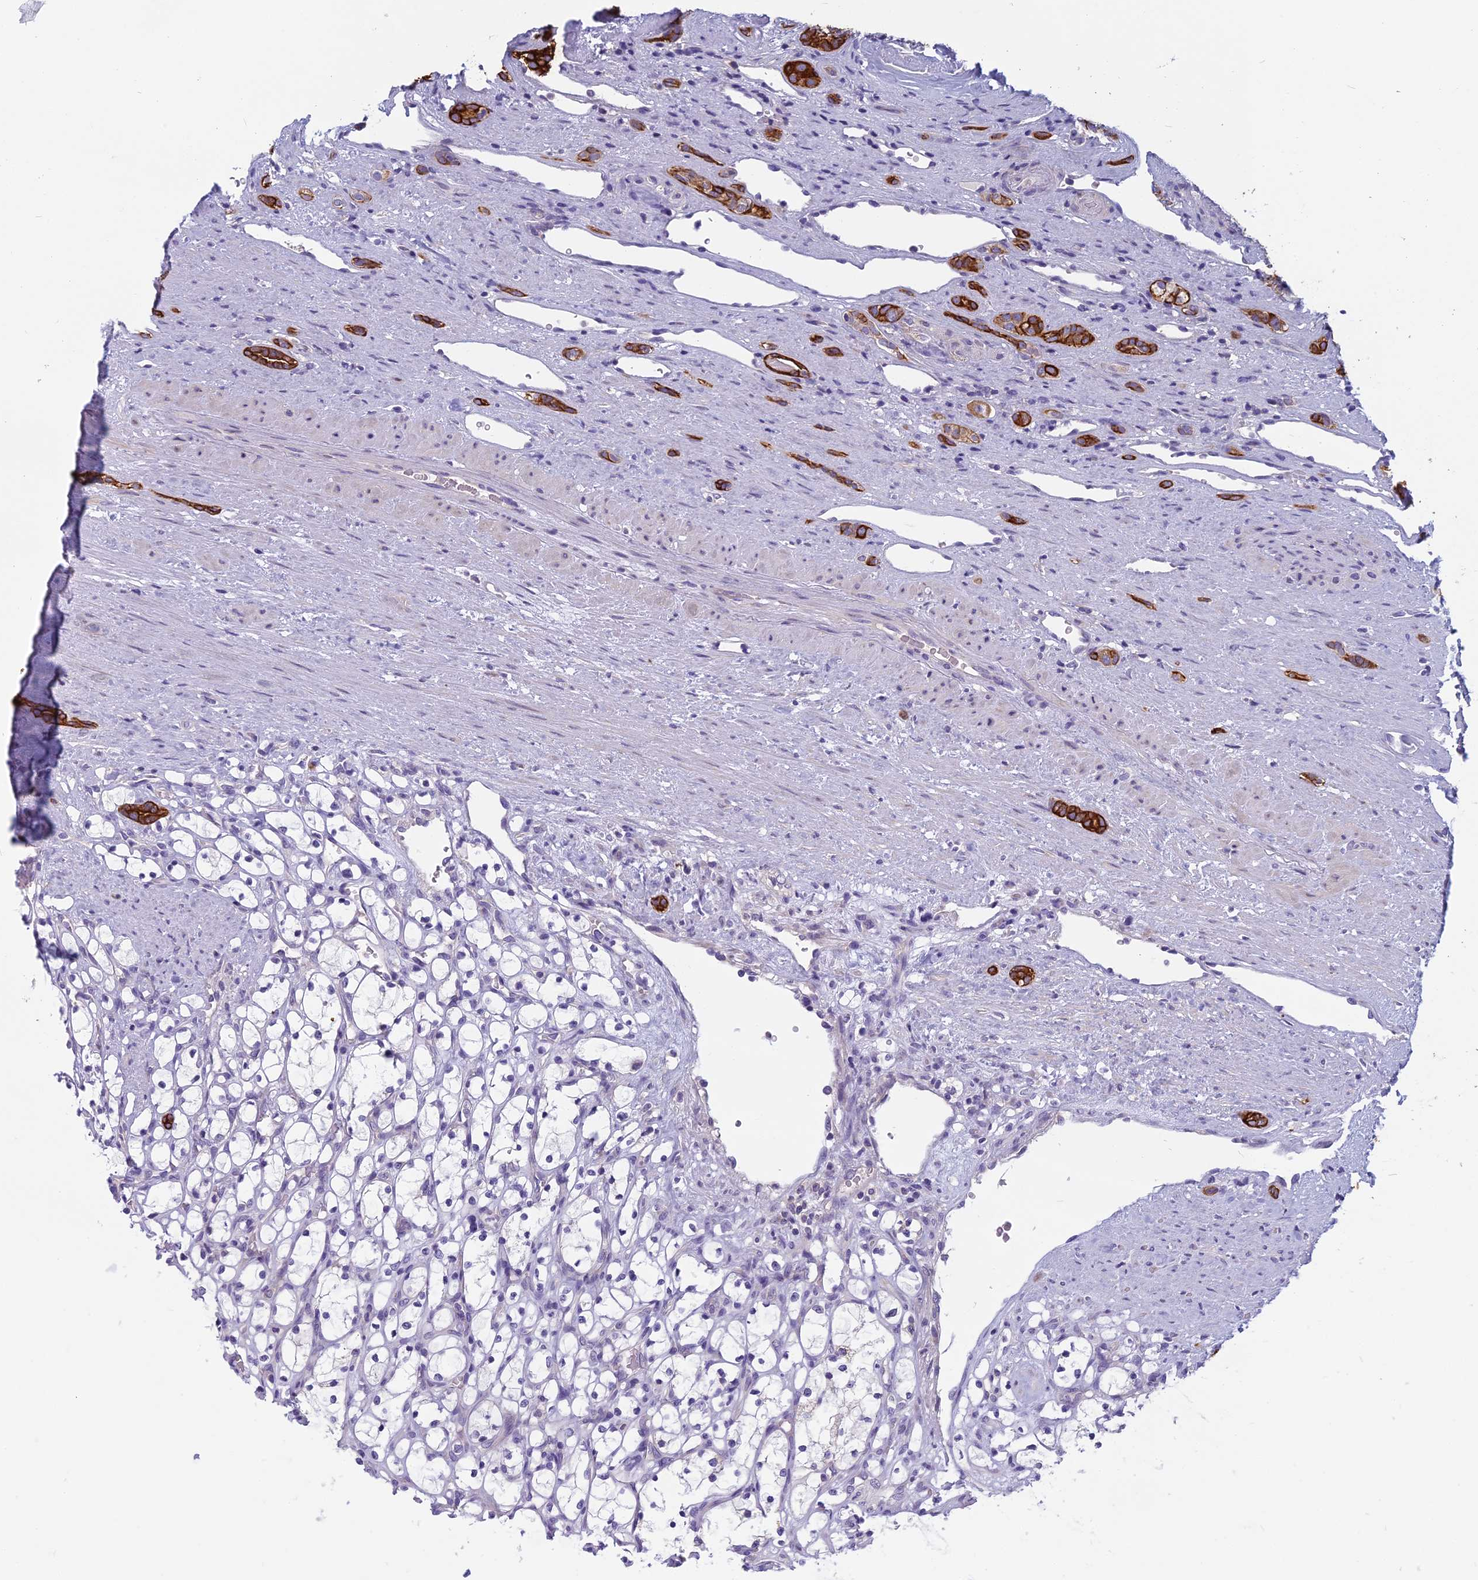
{"staining": {"intensity": "negative", "quantity": "none", "location": "none"}, "tissue": "renal cancer", "cell_type": "Tumor cells", "image_type": "cancer", "snomed": [{"axis": "morphology", "description": "Adenocarcinoma, NOS"}, {"axis": "topography", "description": "Kidney"}], "caption": "Protein analysis of renal cancer shows no significant expression in tumor cells.", "gene": "RBM41", "patient": {"sex": "female", "age": 69}}